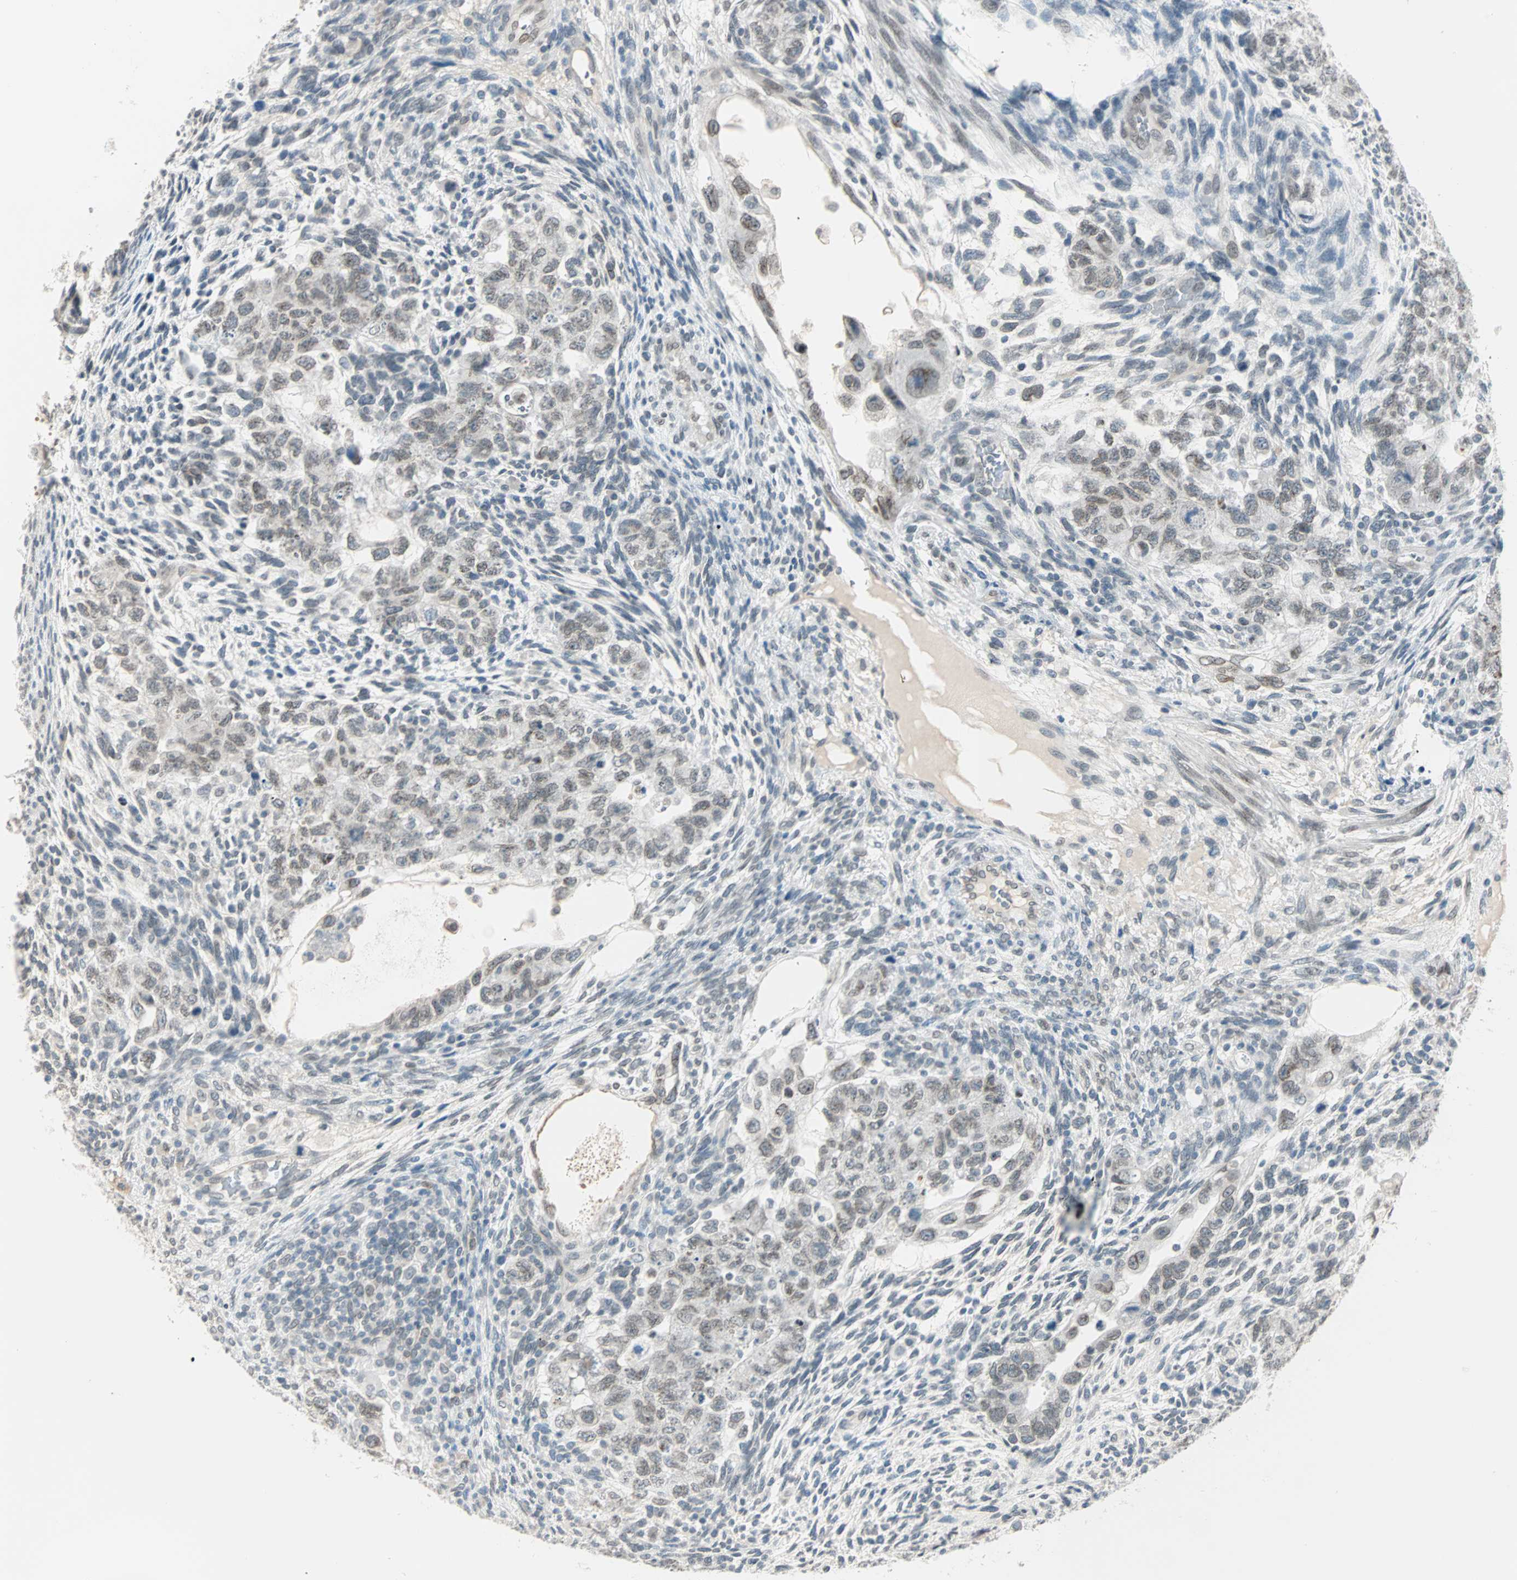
{"staining": {"intensity": "weak", "quantity": "<25%", "location": "nuclear"}, "tissue": "testis cancer", "cell_type": "Tumor cells", "image_type": "cancer", "snomed": [{"axis": "morphology", "description": "Normal tissue, NOS"}, {"axis": "morphology", "description": "Carcinoma, Embryonal, NOS"}, {"axis": "topography", "description": "Testis"}], "caption": "Tumor cells show no significant protein positivity in testis cancer (embryonal carcinoma).", "gene": "BCAN", "patient": {"sex": "male", "age": 36}}